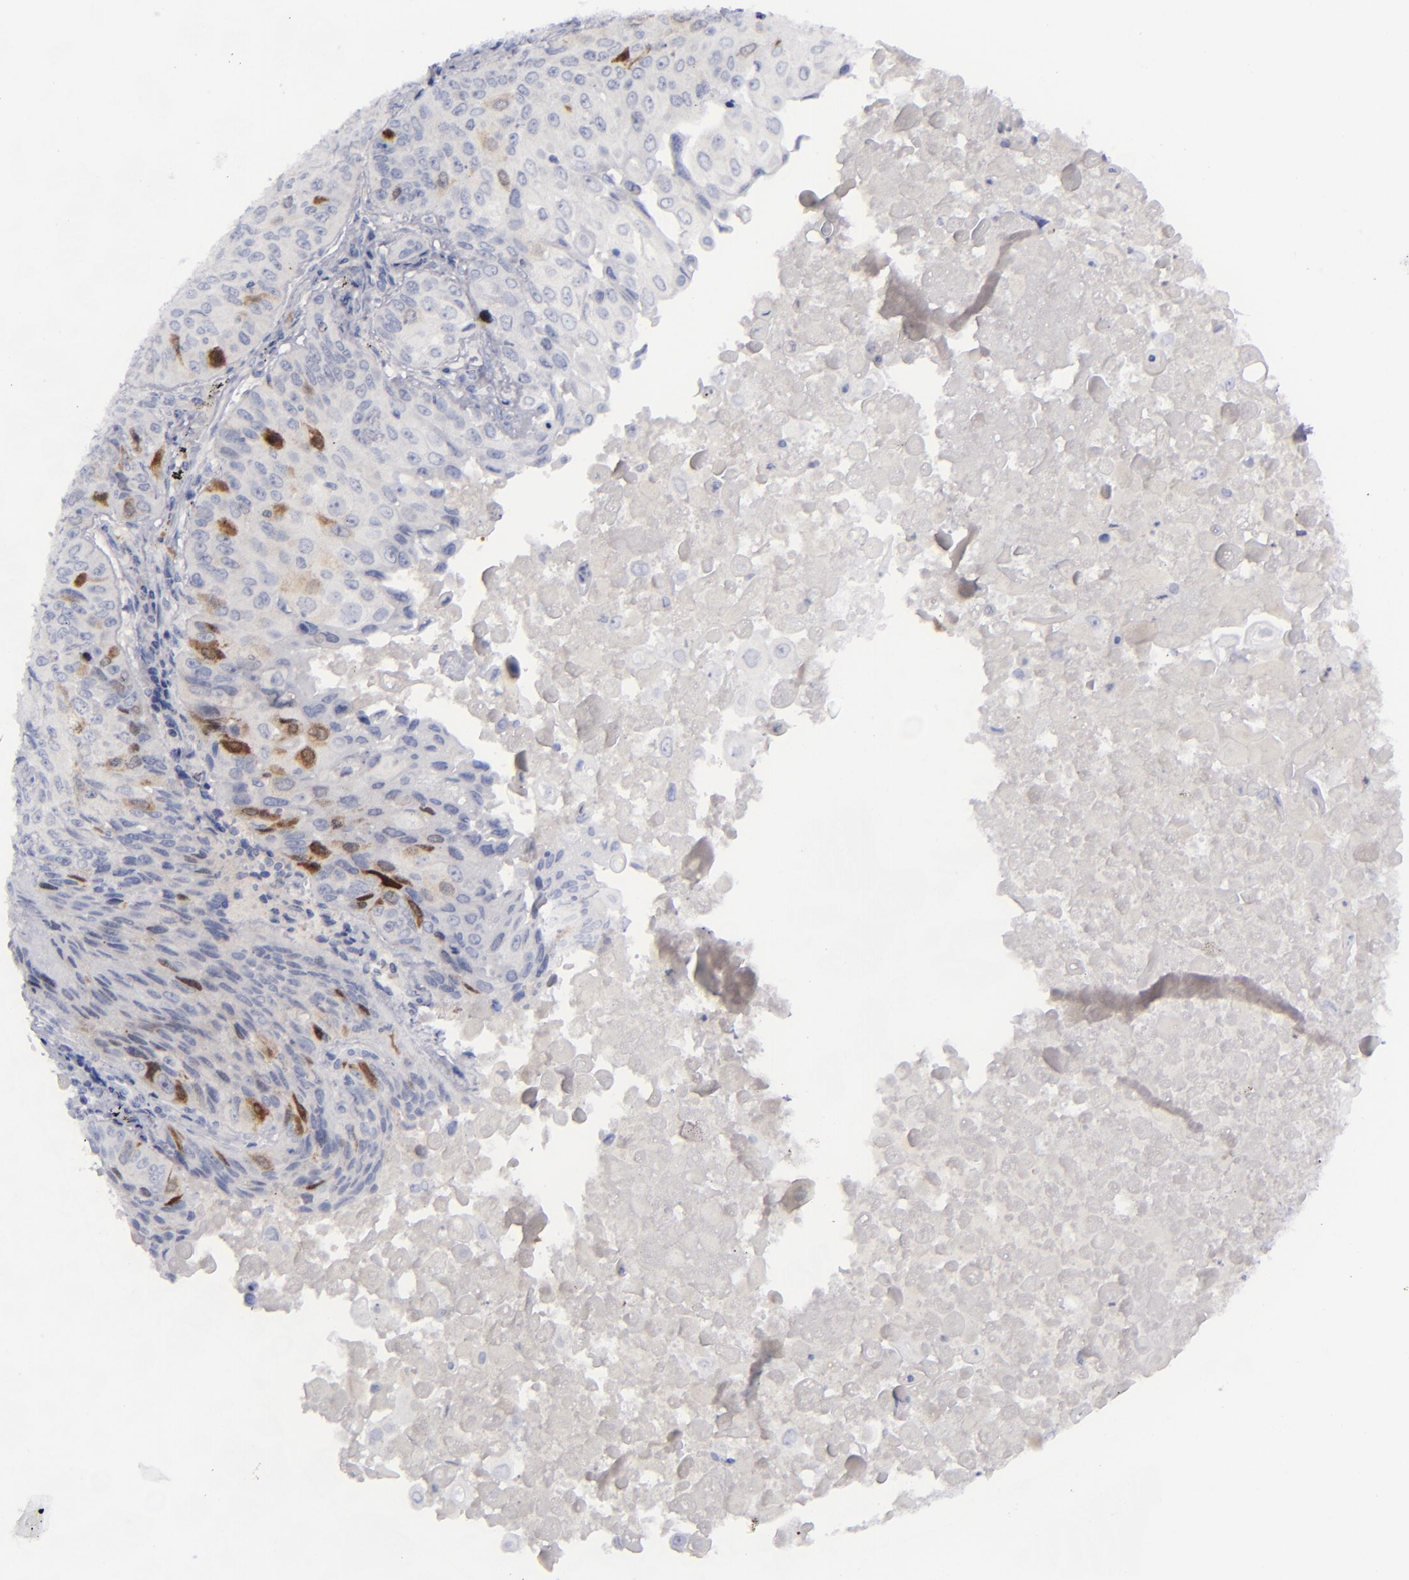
{"staining": {"intensity": "moderate", "quantity": "<25%", "location": "cytoplasmic/membranous,nuclear"}, "tissue": "lung cancer", "cell_type": "Tumor cells", "image_type": "cancer", "snomed": [{"axis": "morphology", "description": "Adenocarcinoma, NOS"}, {"axis": "topography", "description": "Lung"}], "caption": "A brown stain labels moderate cytoplasmic/membranous and nuclear expression of a protein in adenocarcinoma (lung) tumor cells.", "gene": "AURKA", "patient": {"sex": "male", "age": 60}}